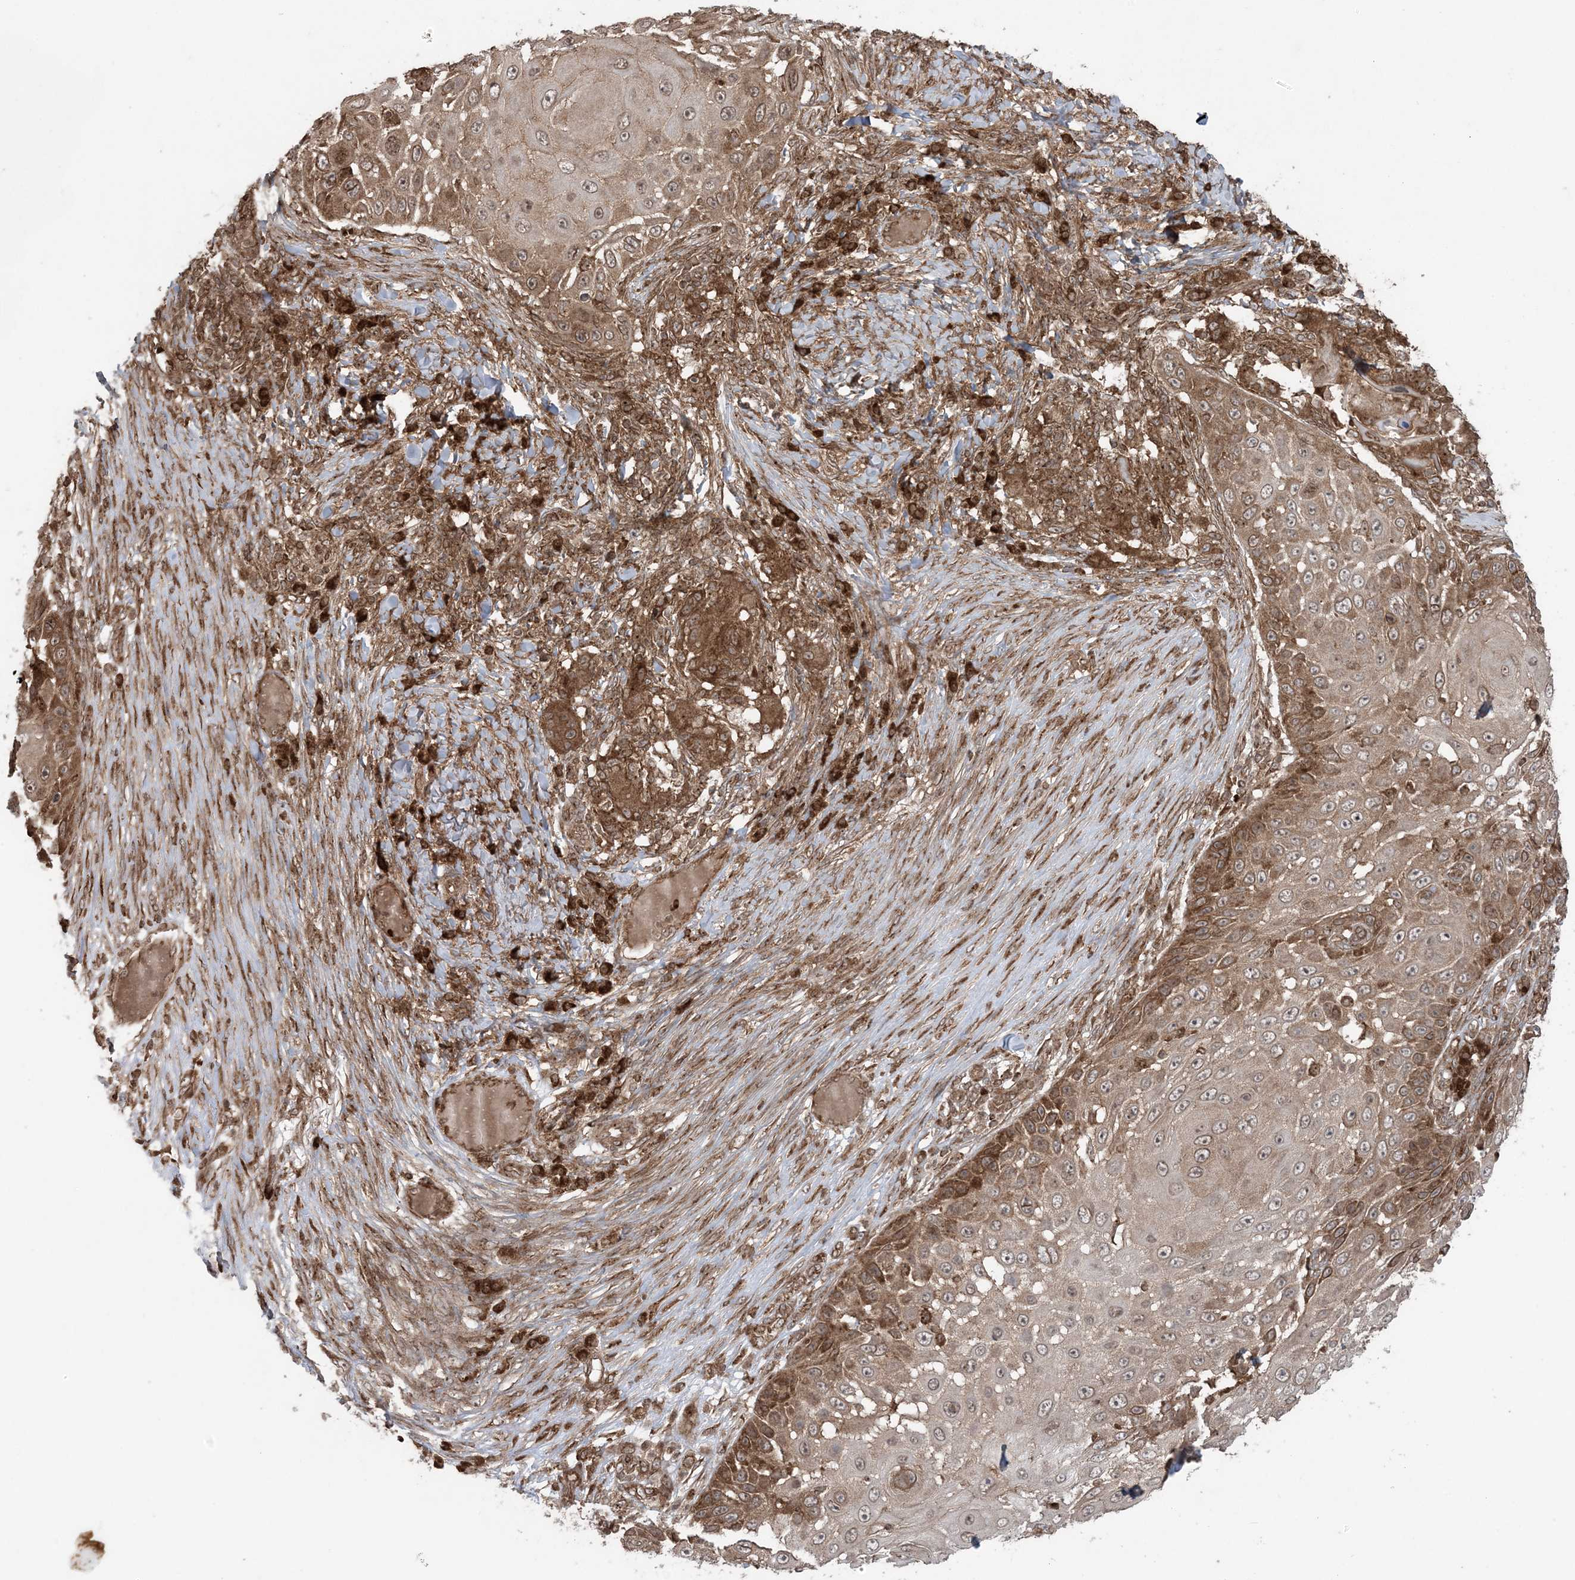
{"staining": {"intensity": "moderate", "quantity": ">75%", "location": "cytoplasmic/membranous"}, "tissue": "skin cancer", "cell_type": "Tumor cells", "image_type": "cancer", "snomed": [{"axis": "morphology", "description": "Squamous cell carcinoma, NOS"}, {"axis": "topography", "description": "Skin"}], "caption": "High-magnification brightfield microscopy of skin cancer stained with DAB (3,3'-diaminobenzidine) (brown) and counterstained with hematoxylin (blue). tumor cells exhibit moderate cytoplasmic/membranous staining is identified in approximately>75% of cells.", "gene": "DDX19B", "patient": {"sex": "female", "age": 44}}